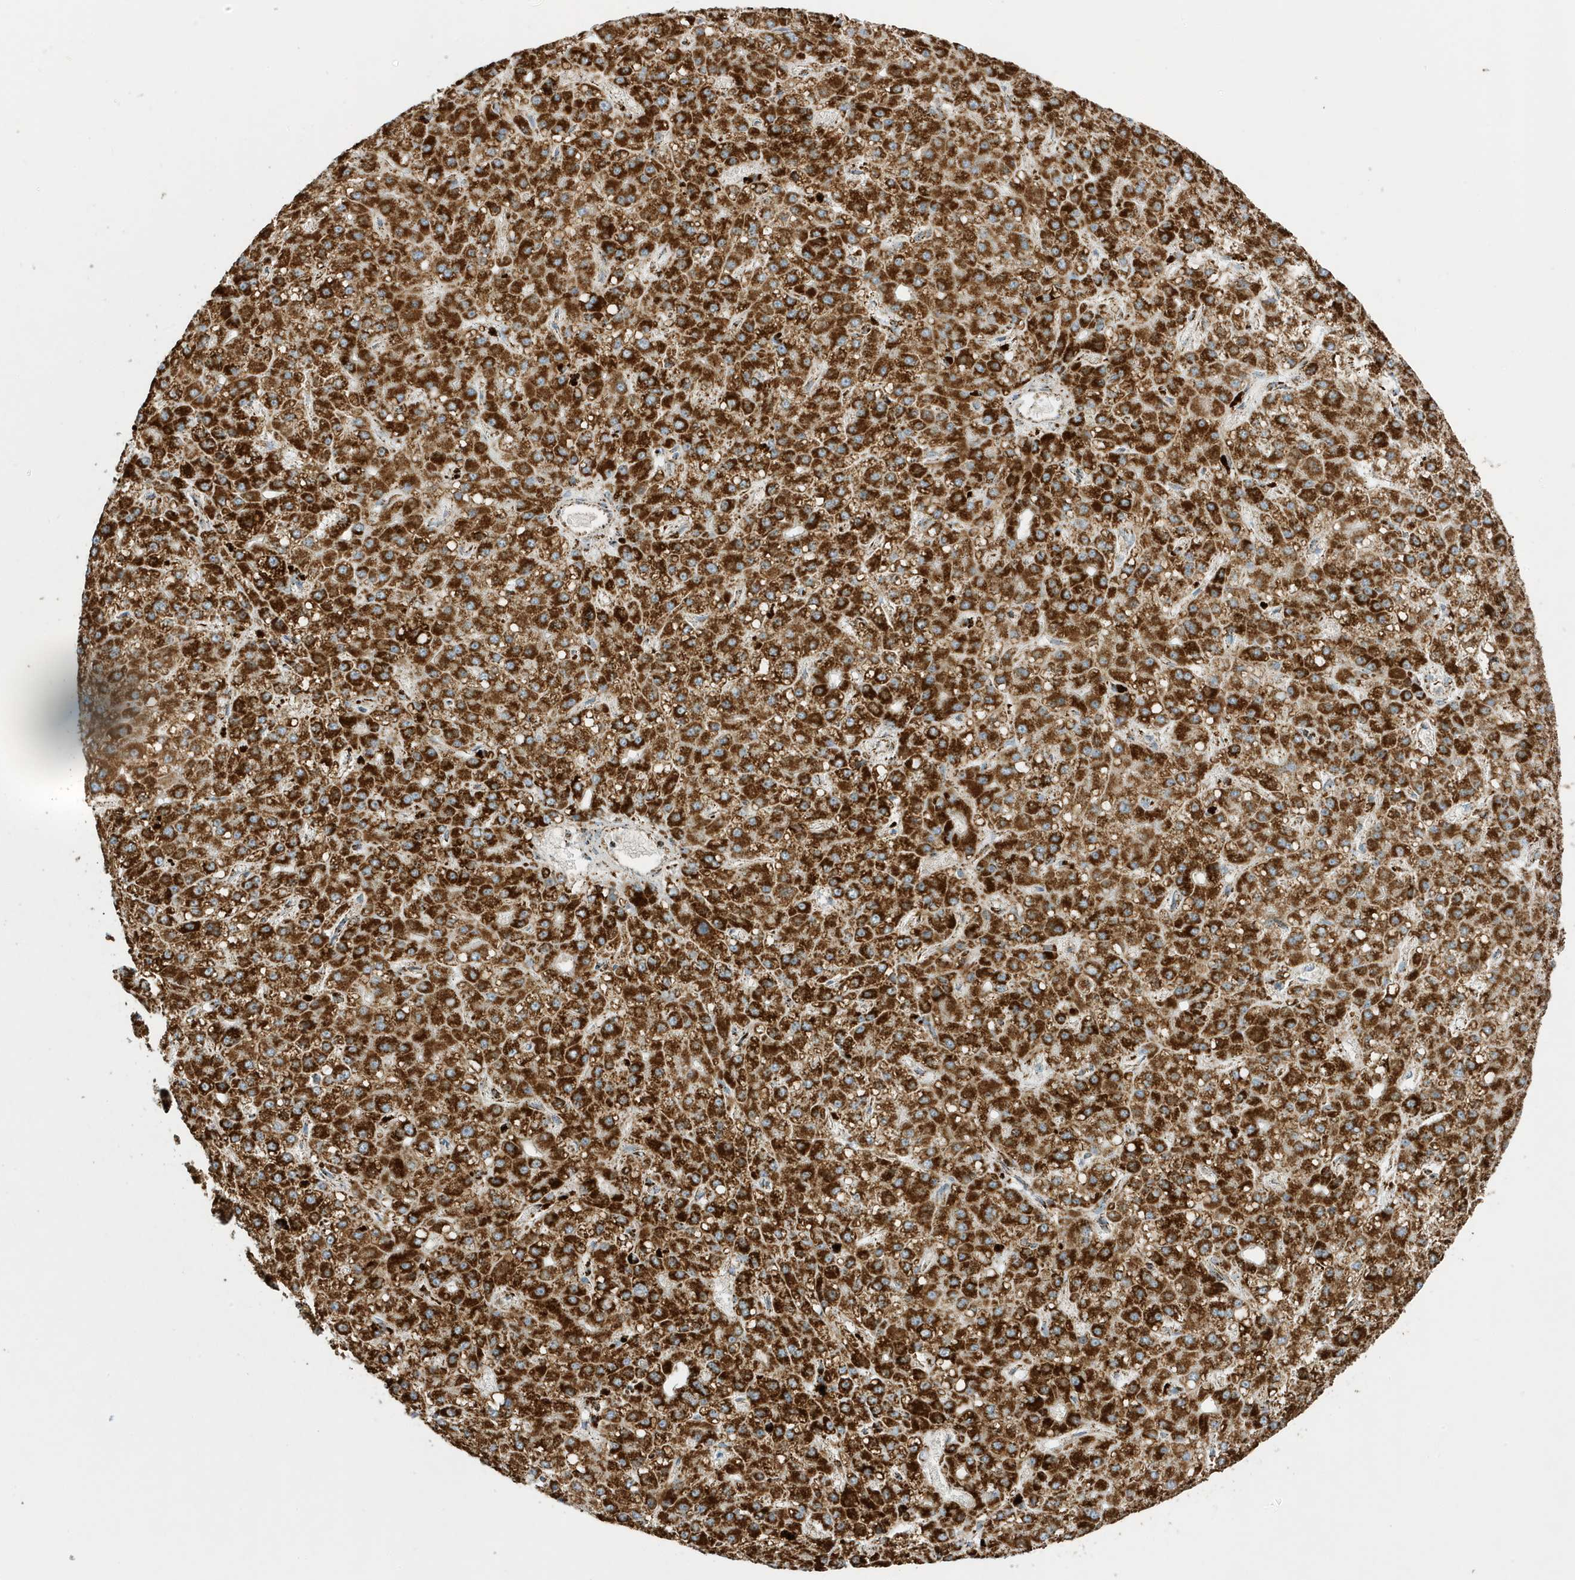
{"staining": {"intensity": "strong", "quantity": ">75%", "location": "cytoplasmic/membranous"}, "tissue": "liver cancer", "cell_type": "Tumor cells", "image_type": "cancer", "snomed": [{"axis": "morphology", "description": "Carcinoma, Hepatocellular, NOS"}, {"axis": "topography", "description": "Liver"}], "caption": "Hepatocellular carcinoma (liver) tissue exhibits strong cytoplasmic/membranous staining in approximately >75% of tumor cells, visualized by immunohistochemistry.", "gene": "ATP5ME", "patient": {"sex": "male", "age": 67}}